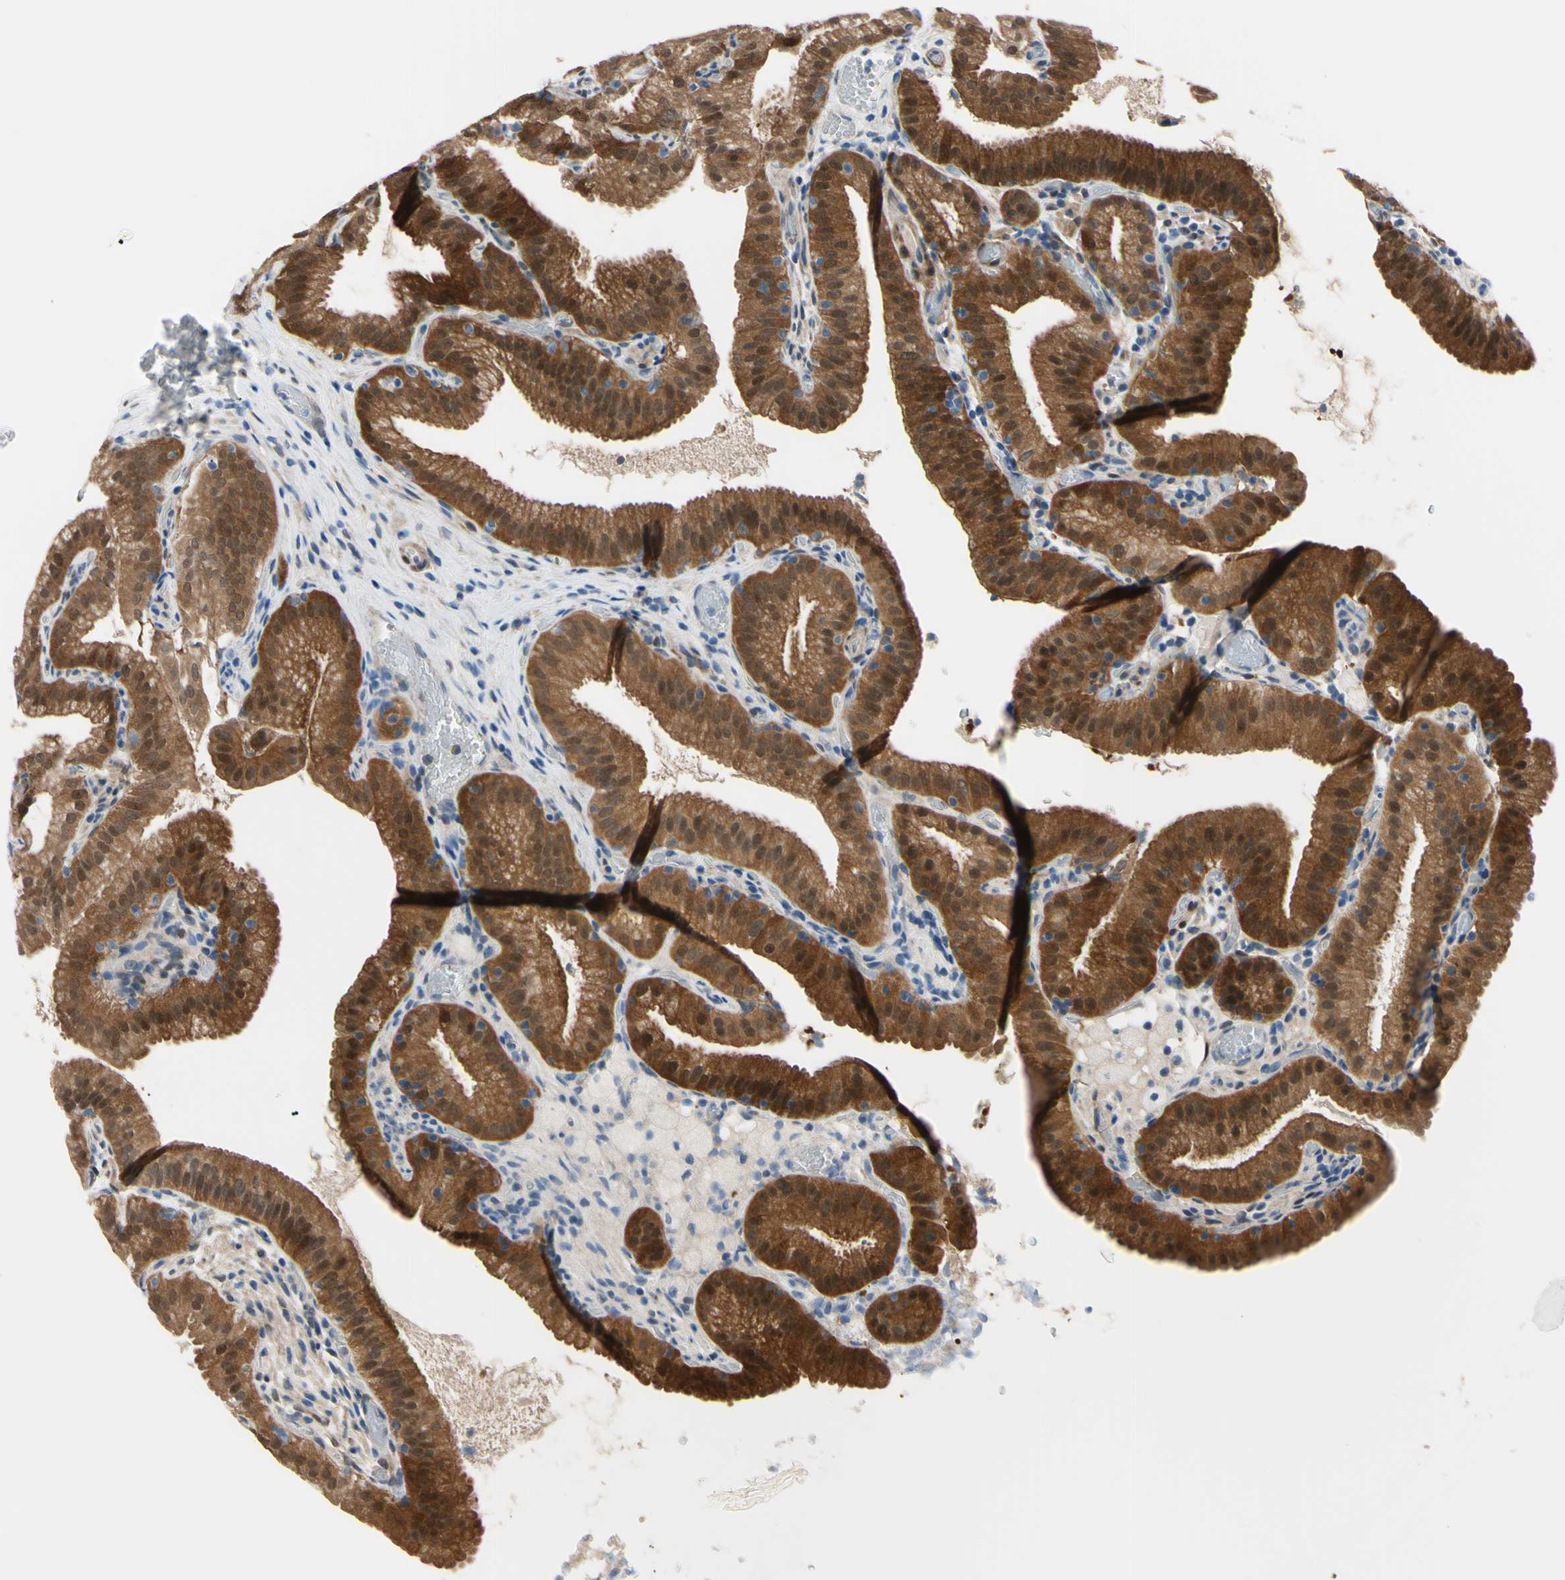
{"staining": {"intensity": "strong", "quantity": ">75%", "location": "cytoplasmic/membranous,nuclear"}, "tissue": "gallbladder", "cell_type": "Glandular cells", "image_type": "normal", "snomed": [{"axis": "morphology", "description": "Normal tissue, NOS"}, {"axis": "topography", "description": "Gallbladder"}], "caption": "An image showing strong cytoplasmic/membranous,nuclear expression in about >75% of glandular cells in unremarkable gallbladder, as visualized by brown immunohistochemical staining.", "gene": "NOL3", "patient": {"sex": "male", "age": 54}}